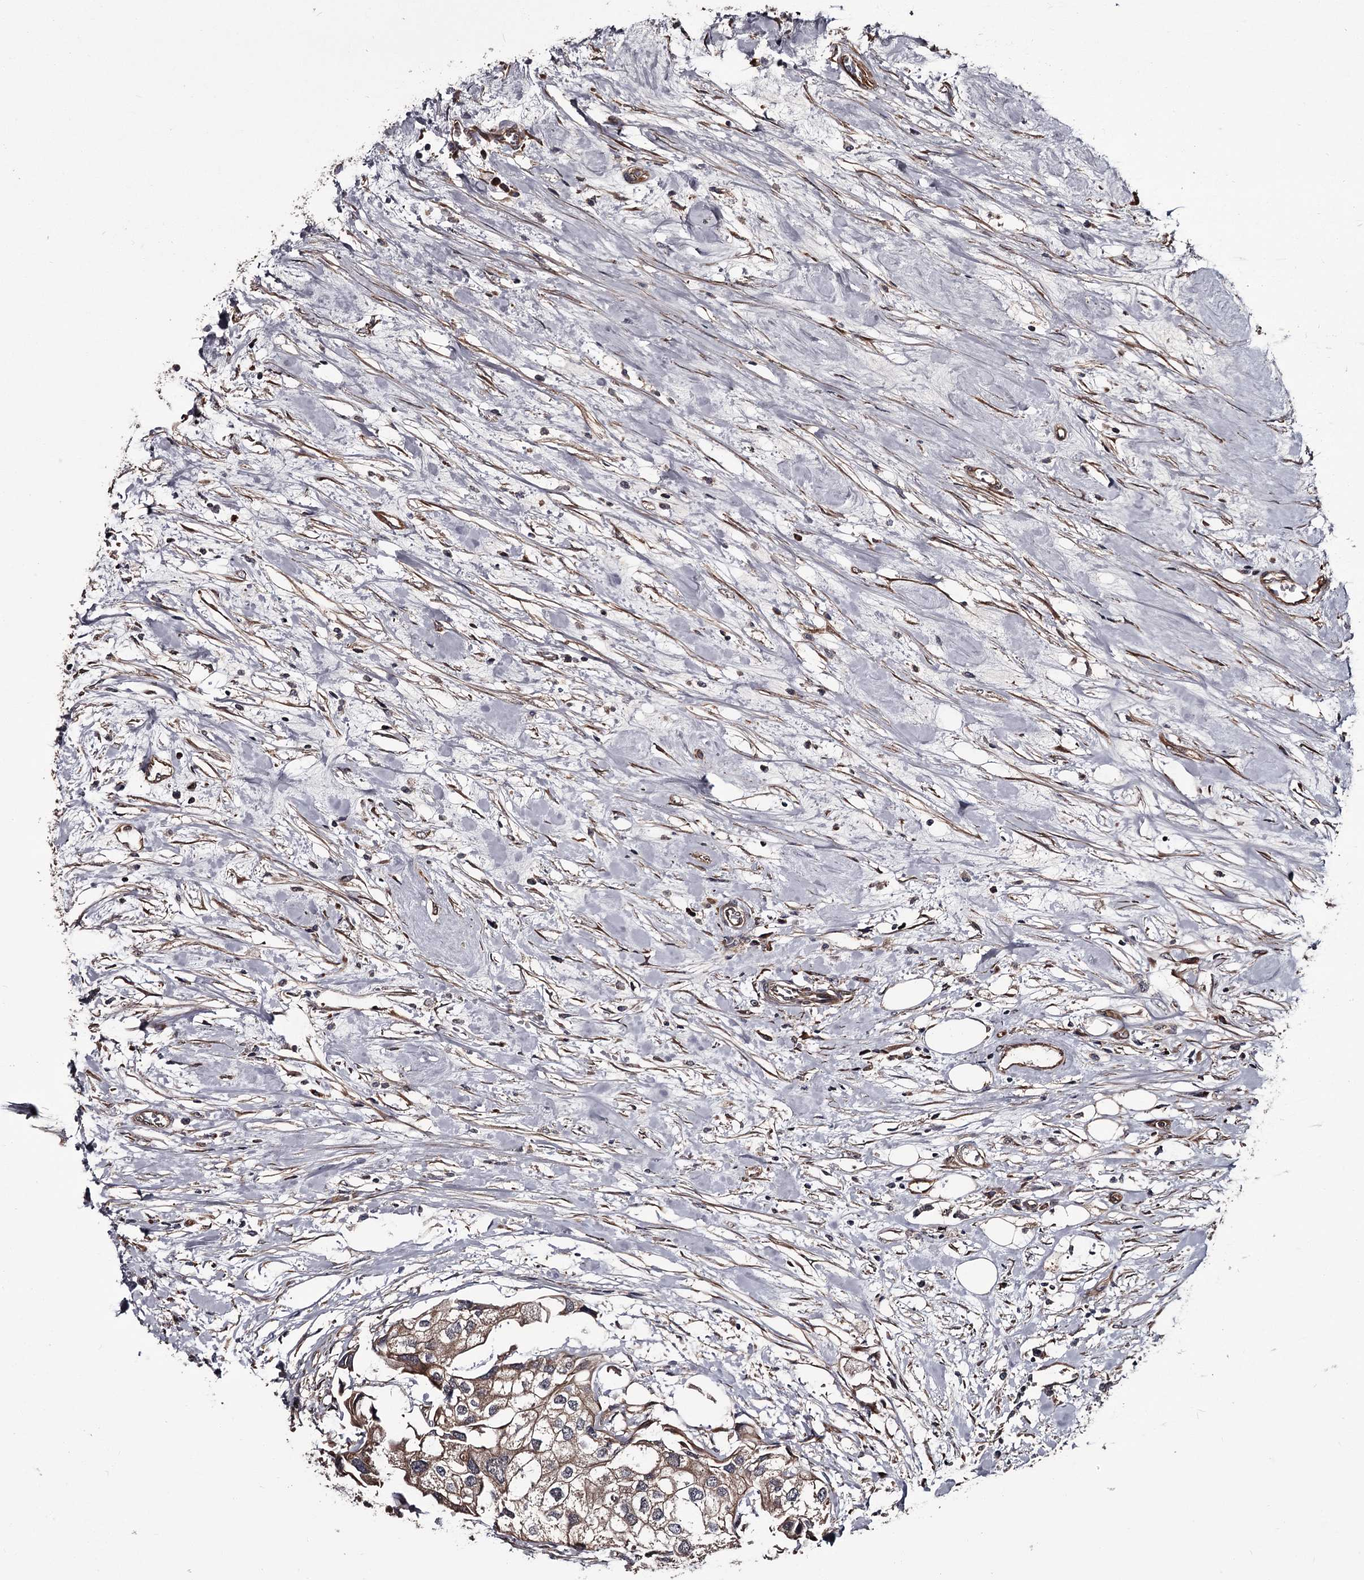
{"staining": {"intensity": "weak", "quantity": ">75%", "location": "cytoplasmic/membranous"}, "tissue": "urothelial cancer", "cell_type": "Tumor cells", "image_type": "cancer", "snomed": [{"axis": "morphology", "description": "Urothelial carcinoma, High grade"}, {"axis": "topography", "description": "Urinary bladder"}], "caption": "There is low levels of weak cytoplasmic/membranous expression in tumor cells of urothelial carcinoma (high-grade), as demonstrated by immunohistochemical staining (brown color).", "gene": "CDC42EP2", "patient": {"sex": "male", "age": 64}}